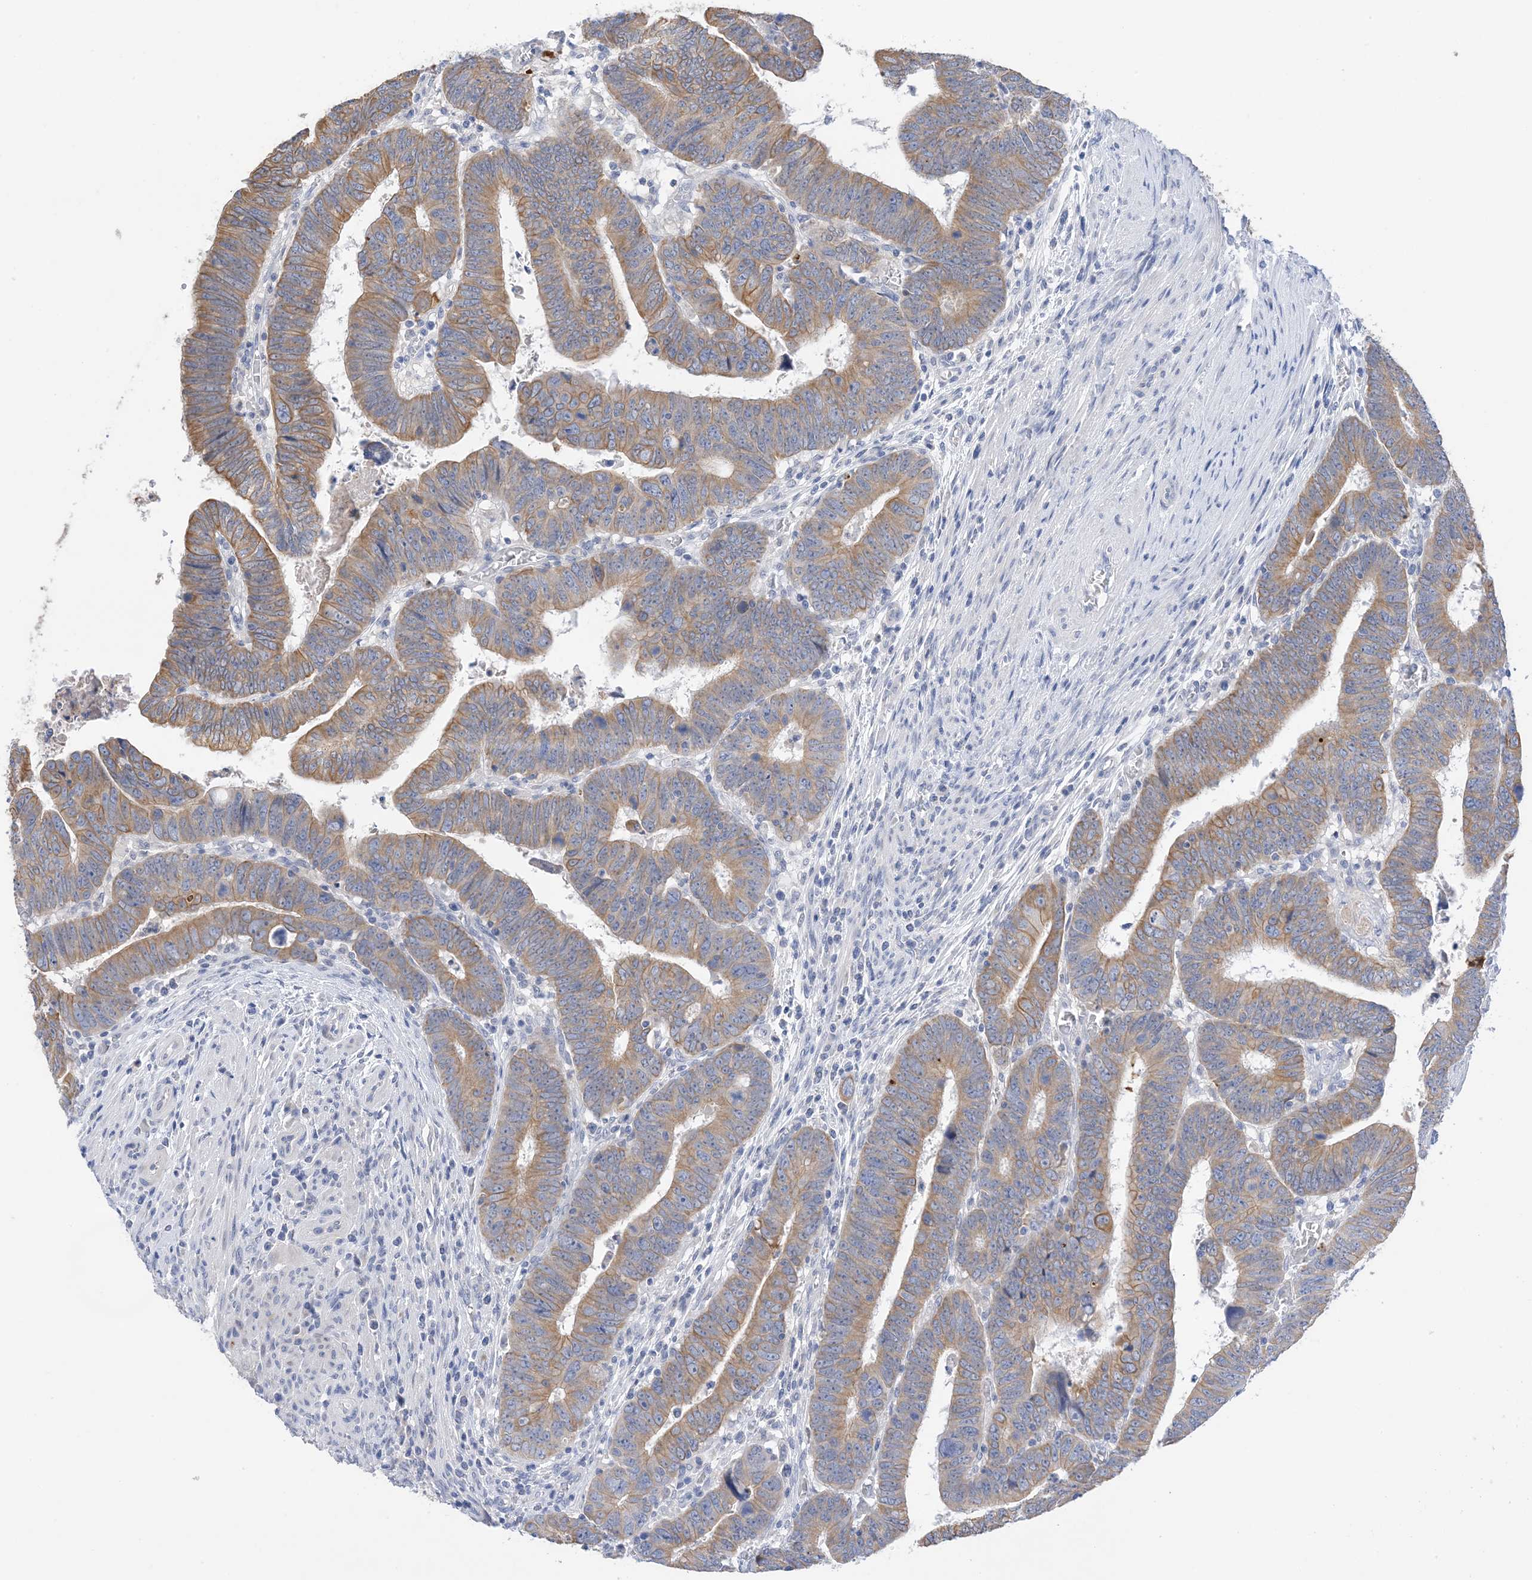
{"staining": {"intensity": "moderate", "quantity": ">75%", "location": "cytoplasmic/membranous"}, "tissue": "colorectal cancer", "cell_type": "Tumor cells", "image_type": "cancer", "snomed": [{"axis": "morphology", "description": "Normal tissue, NOS"}, {"axis": "morphology", "description": "Adenocarcinoma, NOS"}, {"axis": "topography", "description": "Rectum"}], "caption": "Colorectal adenocarcinoma stained with DAB immunohistochemistry (IHC) reveals medium levels of moderate cytoplasmic/membranous positivity in approximately >75% of tumor cells.", "gene": "PLK4", "patient": {"sex": "female", "age": 65}}